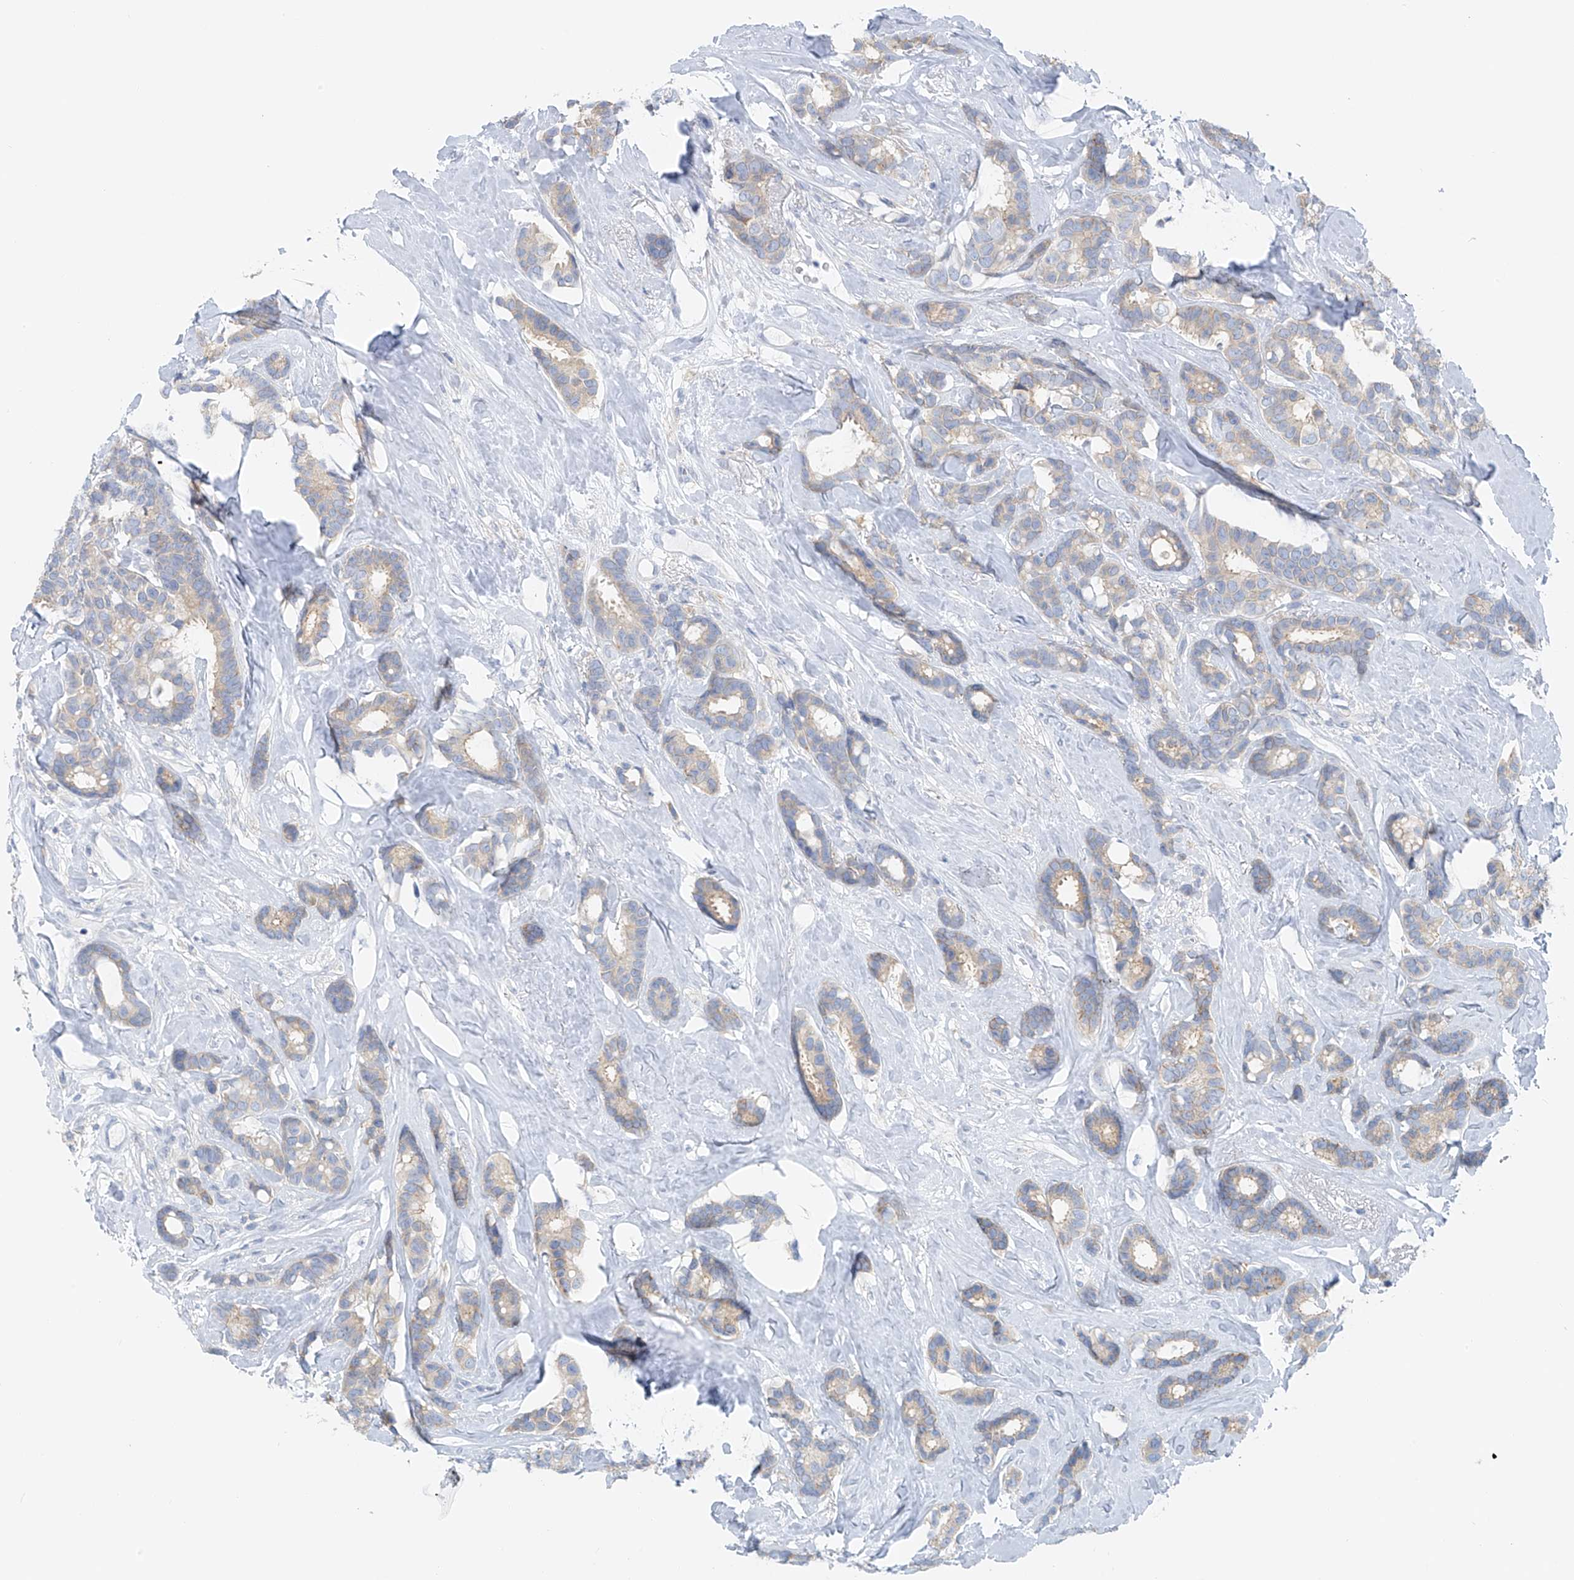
{"staining": {"intensity": "negative", "quantity": "none", "location": "none"}, "tissue": "breast cancer", "cell_type": "Tumor cells", "image_type": "cancer", "snomed": [{"axis": "morphology", "description": "Duct carcinoma"}, {"axis": "topography", "description": "Breast"}], "caption": "Immunohistochemical staining of breast invasive ductal carcinoma displays no significant staining in tumor cells.", "gene": "POMGNT2", "patient": {"sex": "female", "age": 87}}